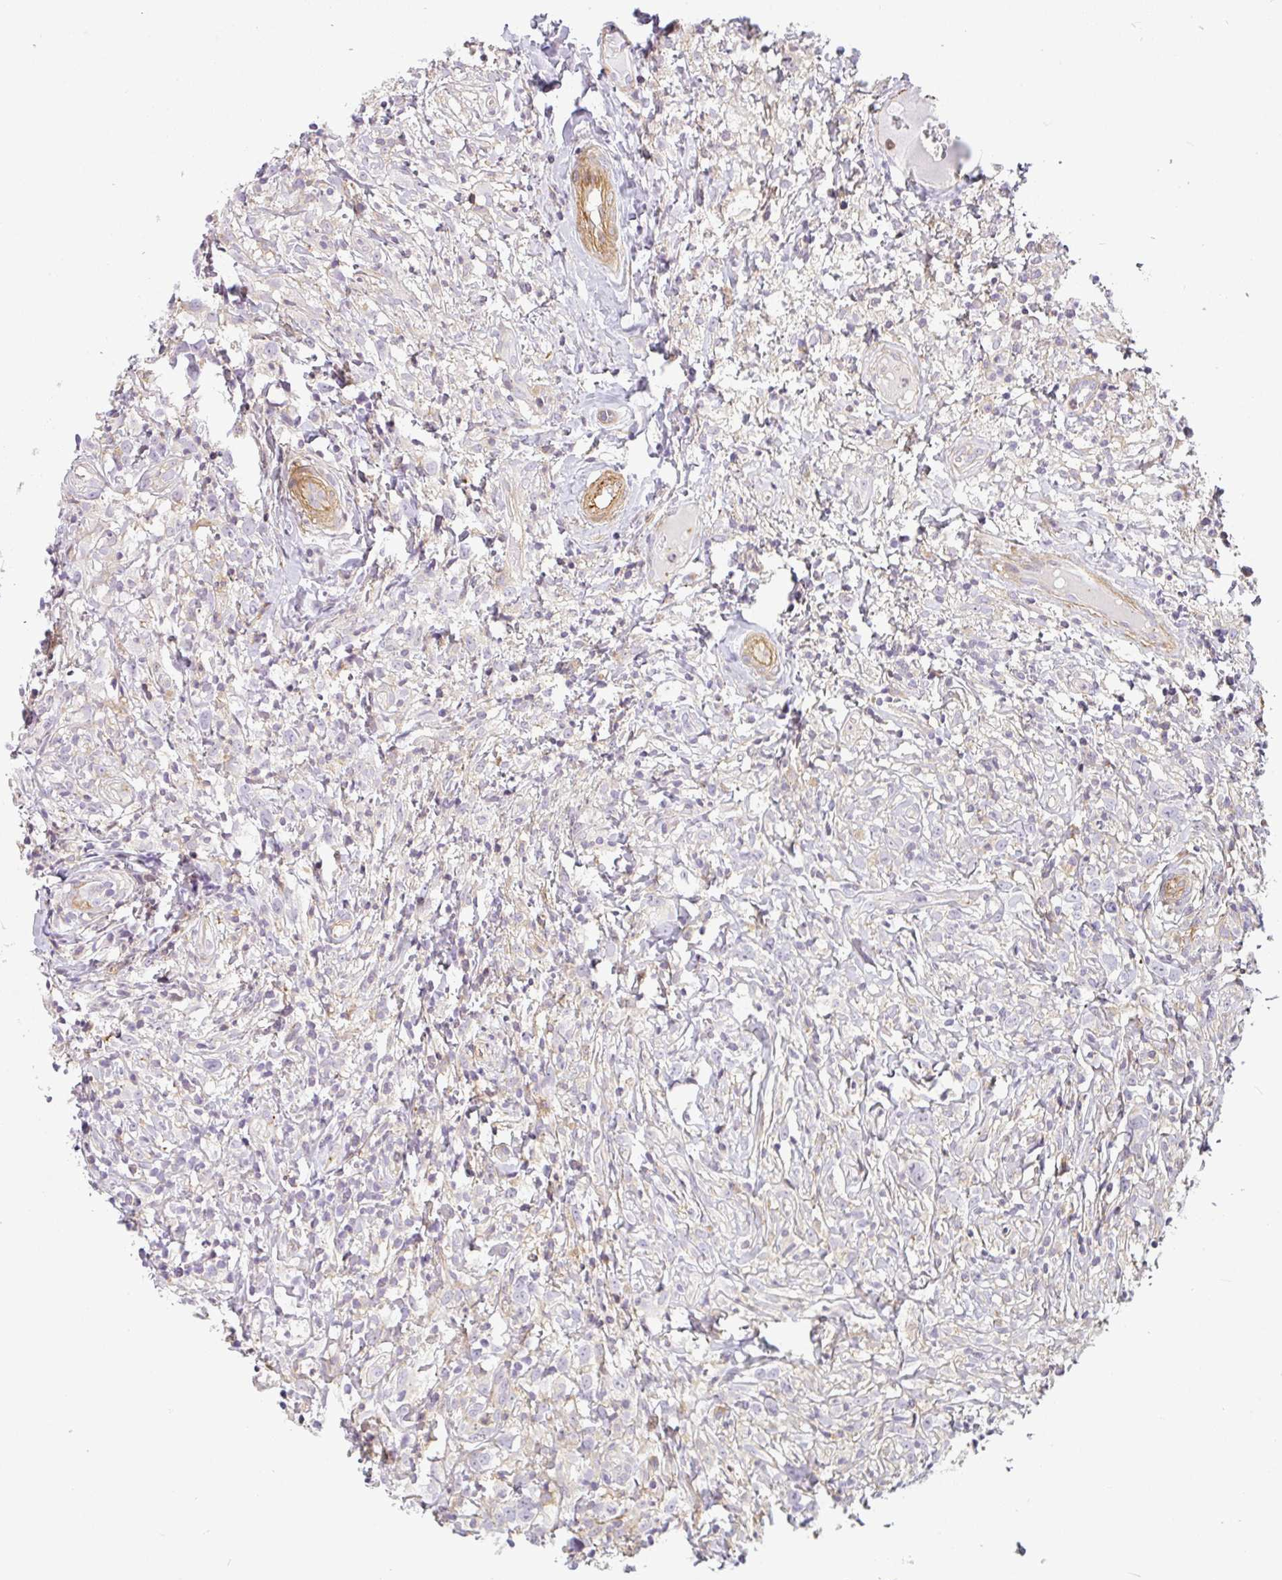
{"staining": {"intensity": "negative", "quantity": "none", "location": "none"}, "tissue": "lymphoma", "cell_type": "Tumor cells", "image_type": "cancer", "snomed": [{"axis": "morphology", "description": "Hodgkin's disease, NOS"}, {"axis": "topography", "description": "No Tissue"}], "caption": "Hodgkin's disease was stained to show a protein in brown. There is no significant staining in tumor cells. (DAB (3,3'-diaminobenzidine) immunohistochemistry (IHC), high magnification).", "gene": "SULF1", "patient": {"sex": "female", "age": 21}}